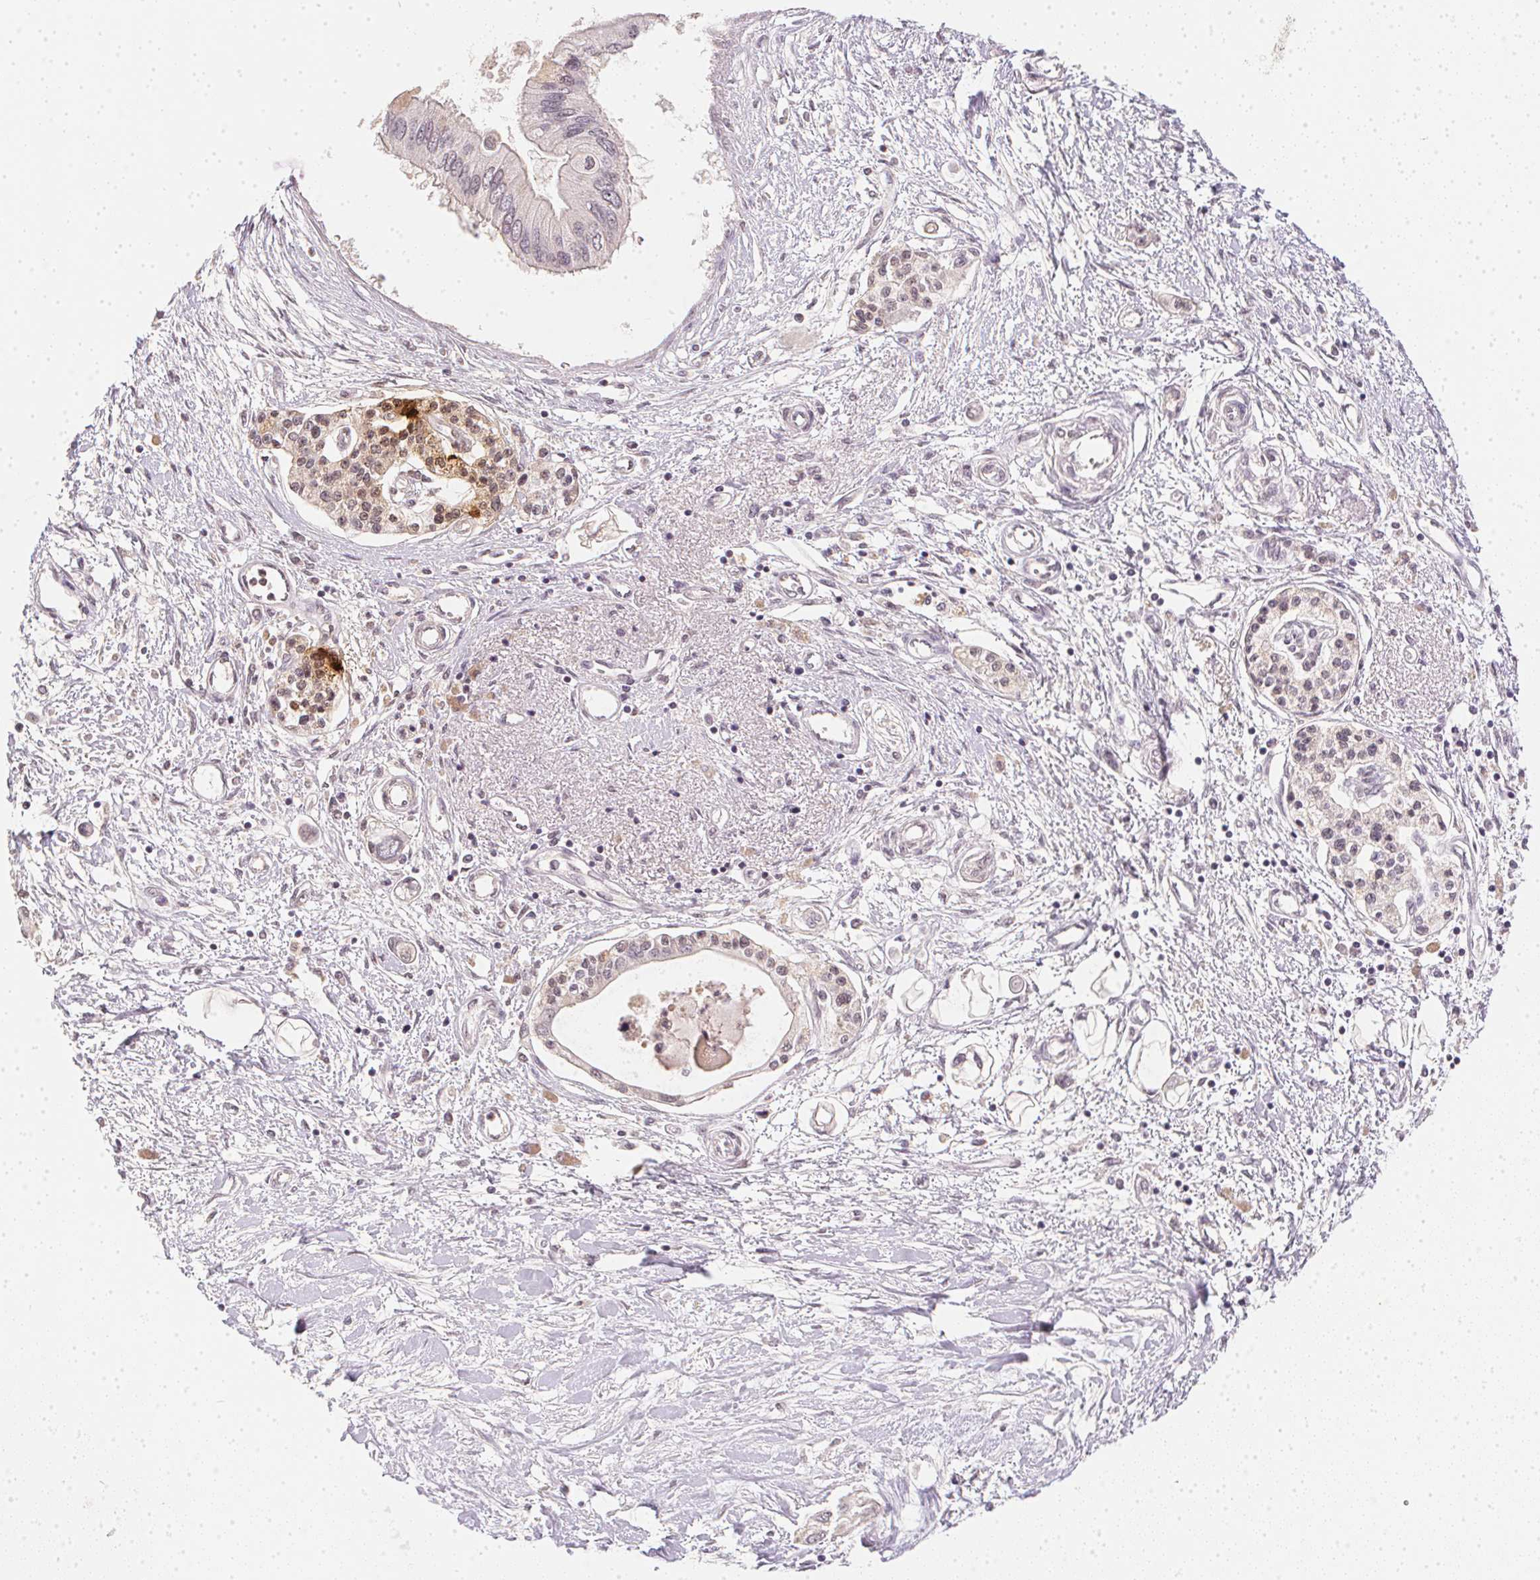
{"staining": {"intensity": "moderate", "quantity": "25%-75%", "location": "cytoplasmic/membranous"}, "tissue": "pancreatic cancer", "cell_type": "Tumor cells", "image_type": "cancer", "snomed": [{"axis": "morphology", "description": "Adenocarcinoma, NOS"}, {"axis": "topography", "description": "Pancreas"}], "caption": "Immunohistochemistry staining of pancreatic adenocarcinoma, which exhibits medium levels of moderate cytoplasmic/membranous positivity in about 25%-75% of tumor cells indicating moderate cytoplasmic/membranous protein positivity. The staining was performed using DAB (brown) for protein detection and nuclei were counterstained in hematoxylin (blue).", "gene": "PPY", "patient": {"sex": "female", "age": 77}}